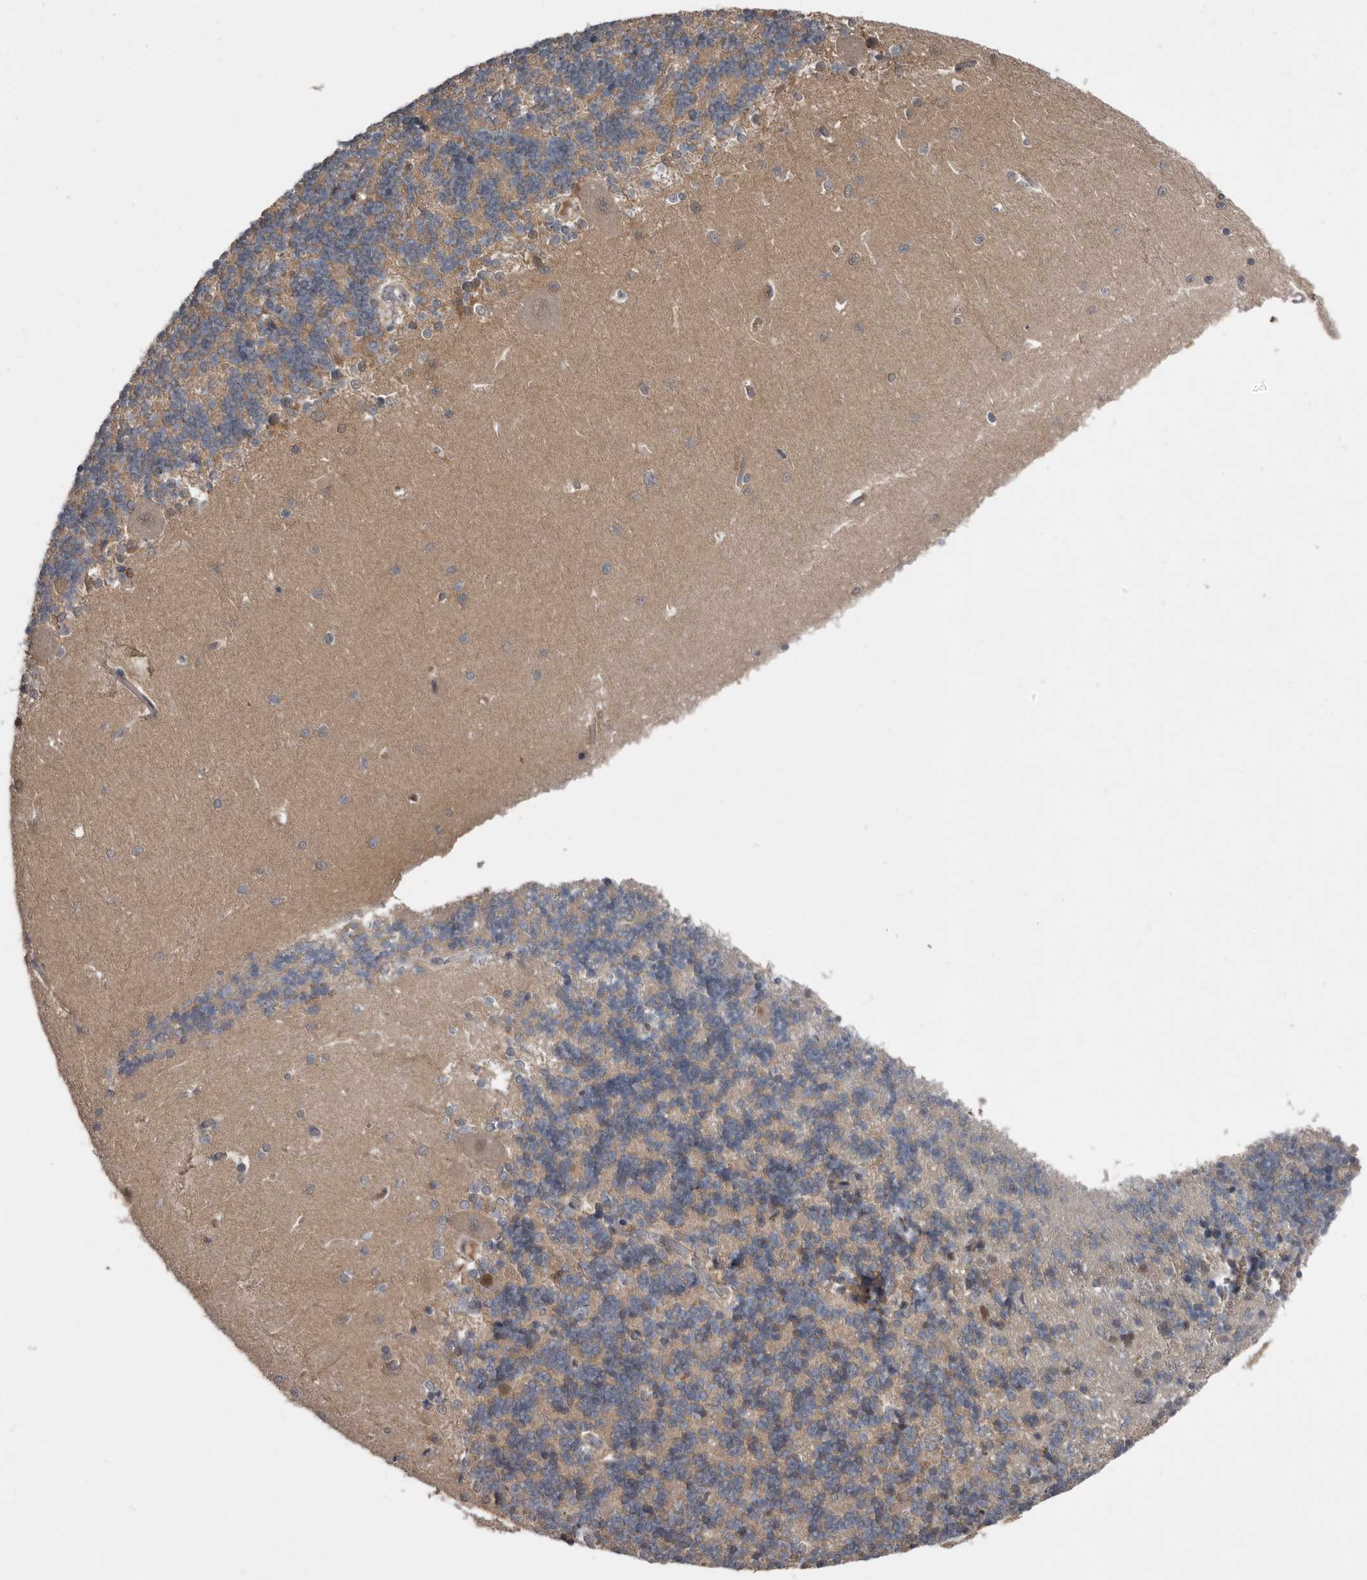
{"staining": {"intensity": "weak", "quantity": "25%-75%", "location": "cytoplasmic/membranous"}, "tissue": "cerebellum", "cell_type": "Cells in granular layer", "image_type": "normal", "snomed": [{"axis": "morphology", "description": "Normal tissue, NOS"}, {"axis": "topography", "description": "Cerebellum"}], "caption": "An immunohistochemistry (IHC) histopathology image of benign tissue is shown. Protein staining in brown labels weak cytoplasmic/membranous positivity in cerebellum within cells in granular layer.", "gene": "RBKS", "patient": {"sex": "male", "age": 37}}